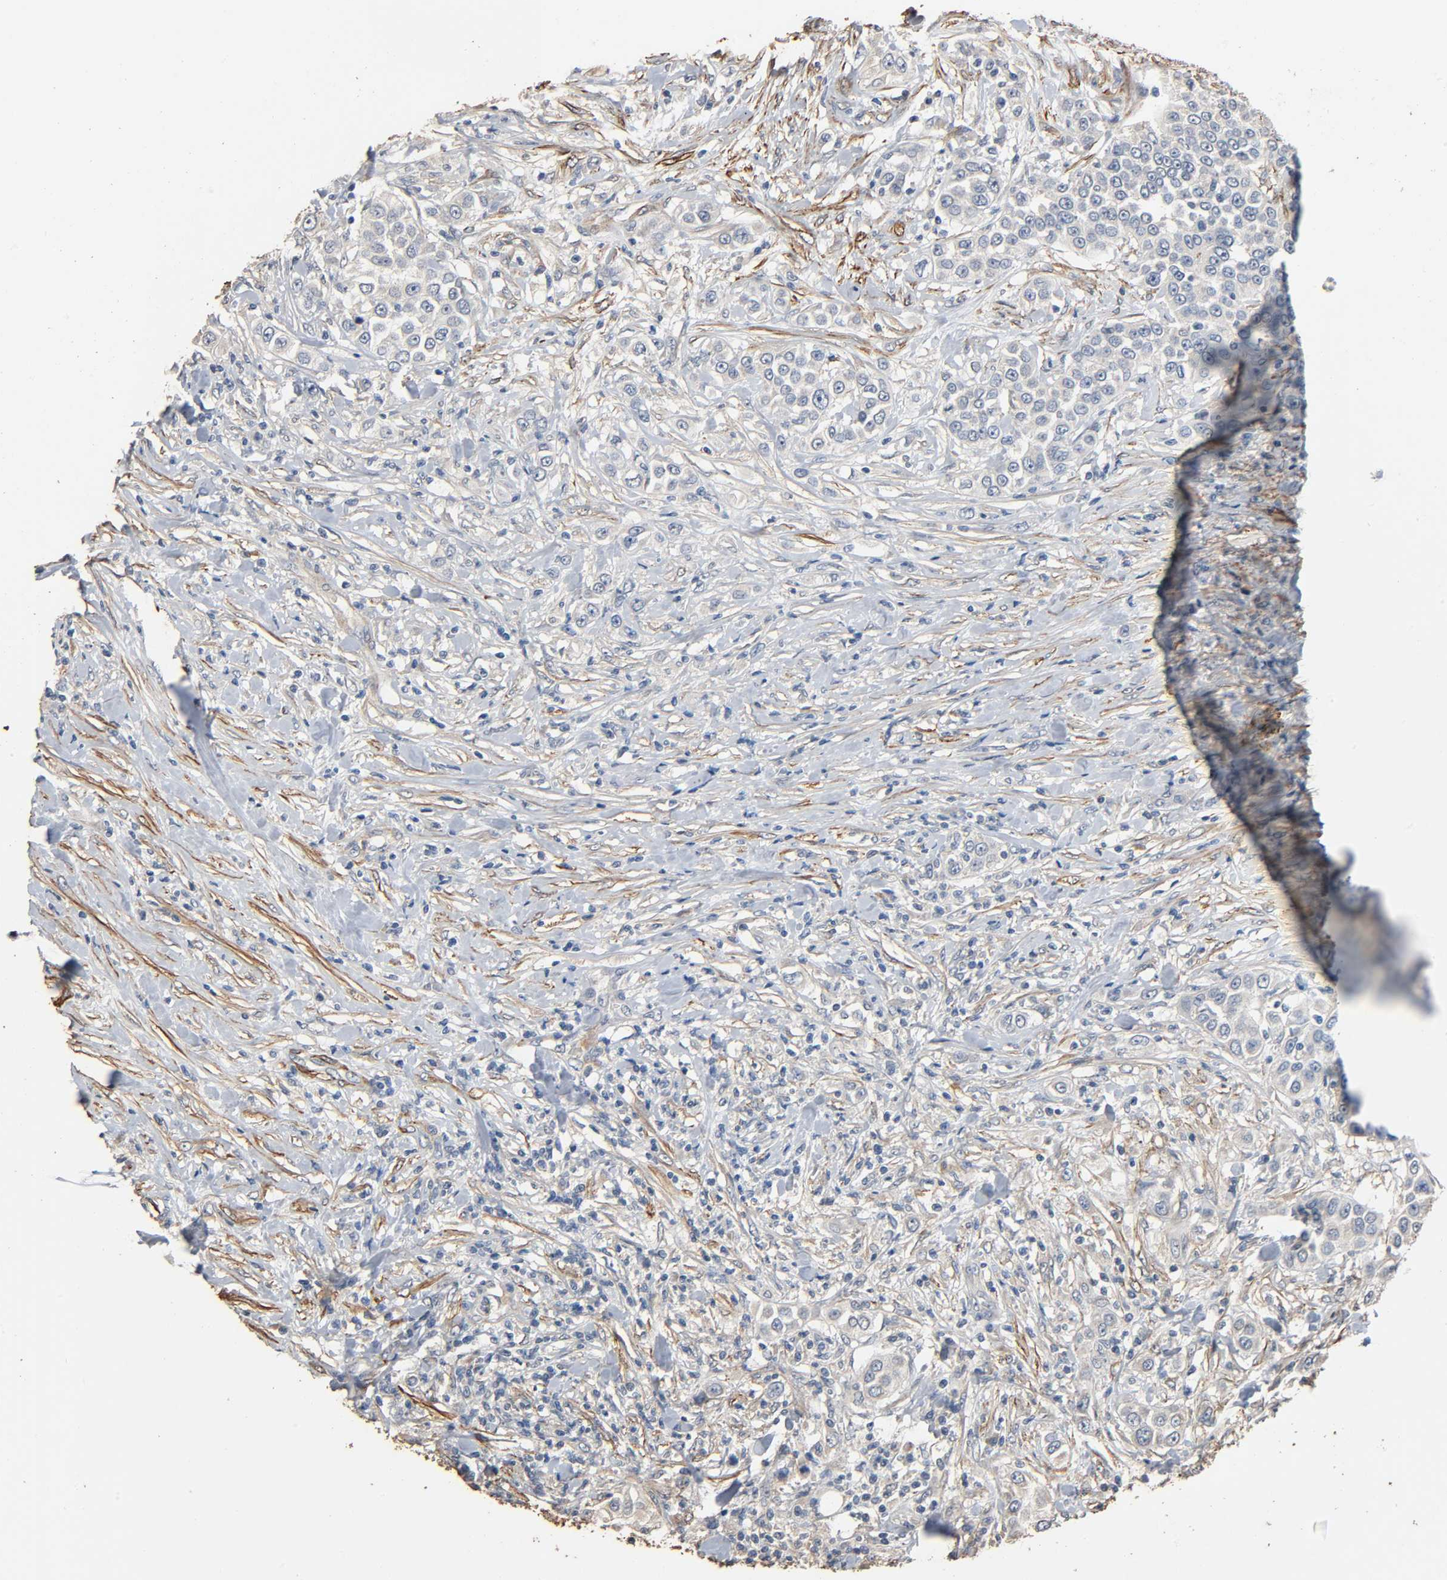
{"staining": {"intensity": "weak", "quantity": "25%-75%", "location": "cytoplasmic/membranous"}, "tissue": "urothelial cancer", "cell_type": "Tumor cells", "image_type": "cancer", "snomed": [{"axis": "morphology", "description": "Urothelial carcinoma, High grade"}, {"axis": "topography", "description": "Urinary bladder"}], "caption": "Urothelial cancer tissue shows weak cytoplasmic/membranous expression in about 25%-75% of tumor cells, visualized by immunohistochemistry.", "gene": "GSTA3", "patient": {"sex": "female", "age": 80}}